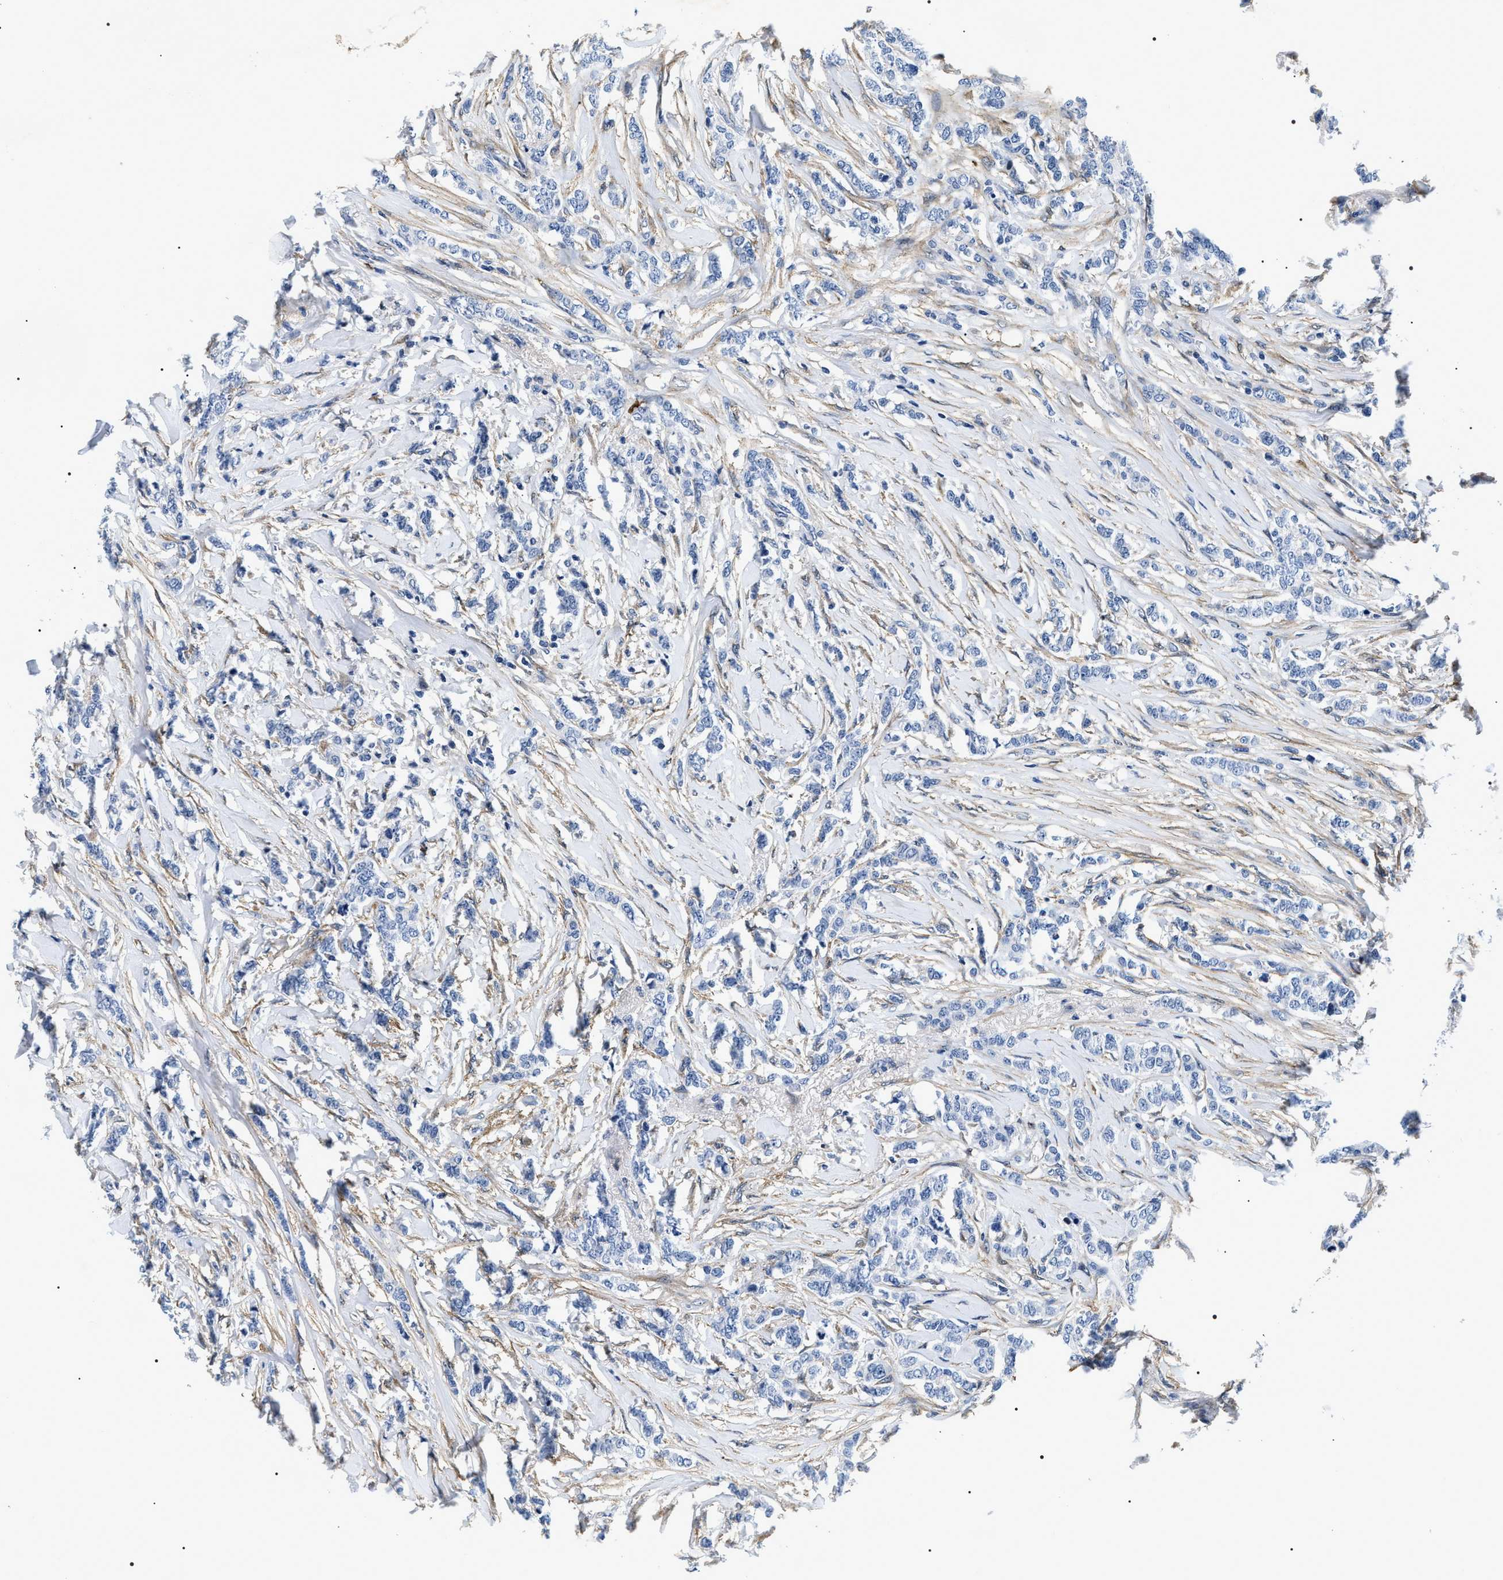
{"staining": {"intensity": "negative", "quantity": "none", "location": "none"}, "tissue": "breast cancer", "cell_type": "Tumor cells", "image_type": "cancer", "snomed": [{"axis": "morphology", "description": "Lobular carcinoma"}, {"axis": "topography", "description": "Skin"}, {"axis": "topography", "description": "Breast"}], "caption": "Immunohistochemistry of lobular carcinoma (breast) displays no staining in tumor cells. (DAB (3,3'-diaminobenzidine) immunohistochemistry (IHC), high magnification).", "gene": "BAG2", "patient": {"sex": "female", "age": 46}}